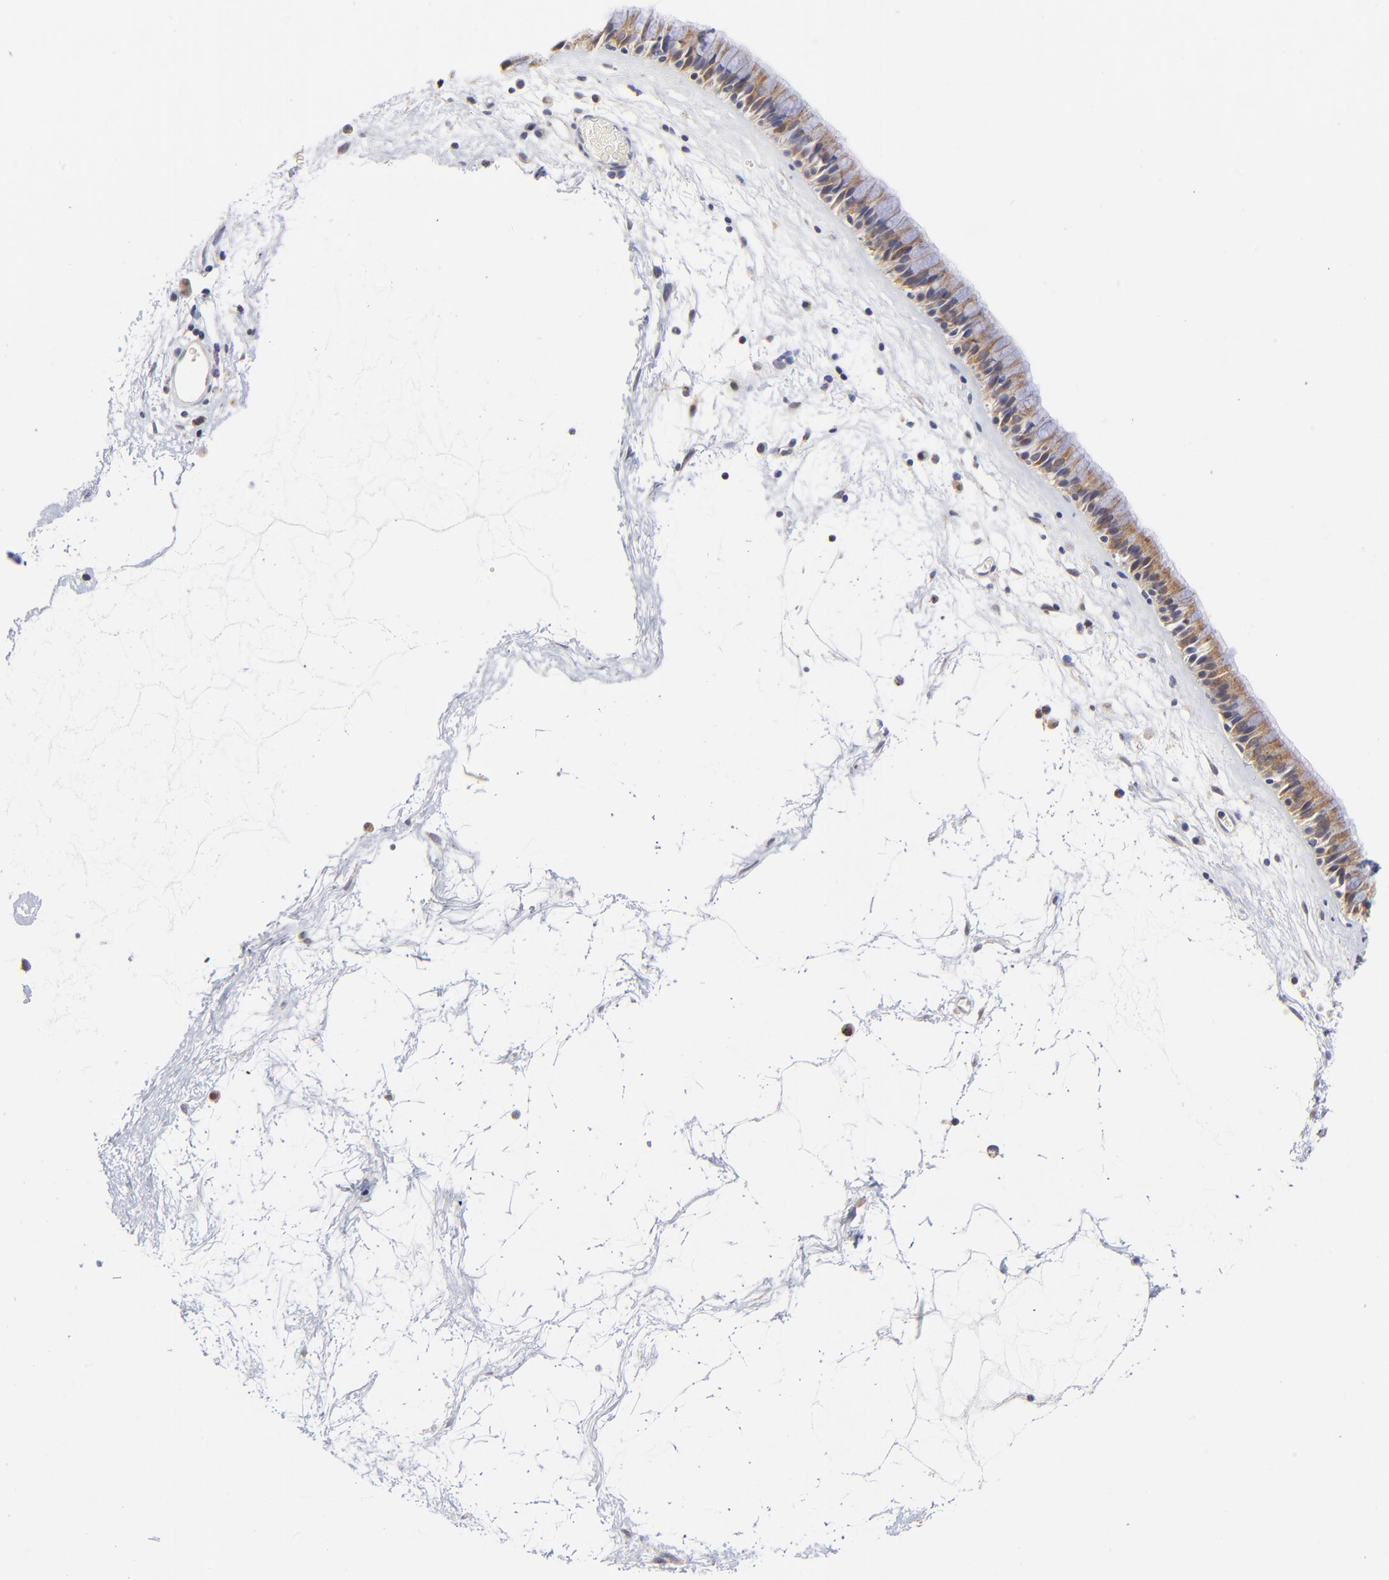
{"staining": {"intensity": "moderate", "quantity": ">75%", "location": "cytoplasmic/membranous"}, "tissue": "nasopharynx", "cell_type": "Respiratory epithelial cells", "image_type": "normal", "snomed": [{"axis": "morphology", "description": "Normal tissue, NOS"}, {"axis": "morphology", "description": "Inflammation, NOS"}, {"axis": "topography", "description": "Nasopharynx"}], "caption": "This is an image of IHC staining of normal nasopharynx, which shows moderate expression in the cytoplasmic/membranous of respiratory epithelial cells.", "gene": "FBXL12", "patient": {"sex": "male", "age": 48}}